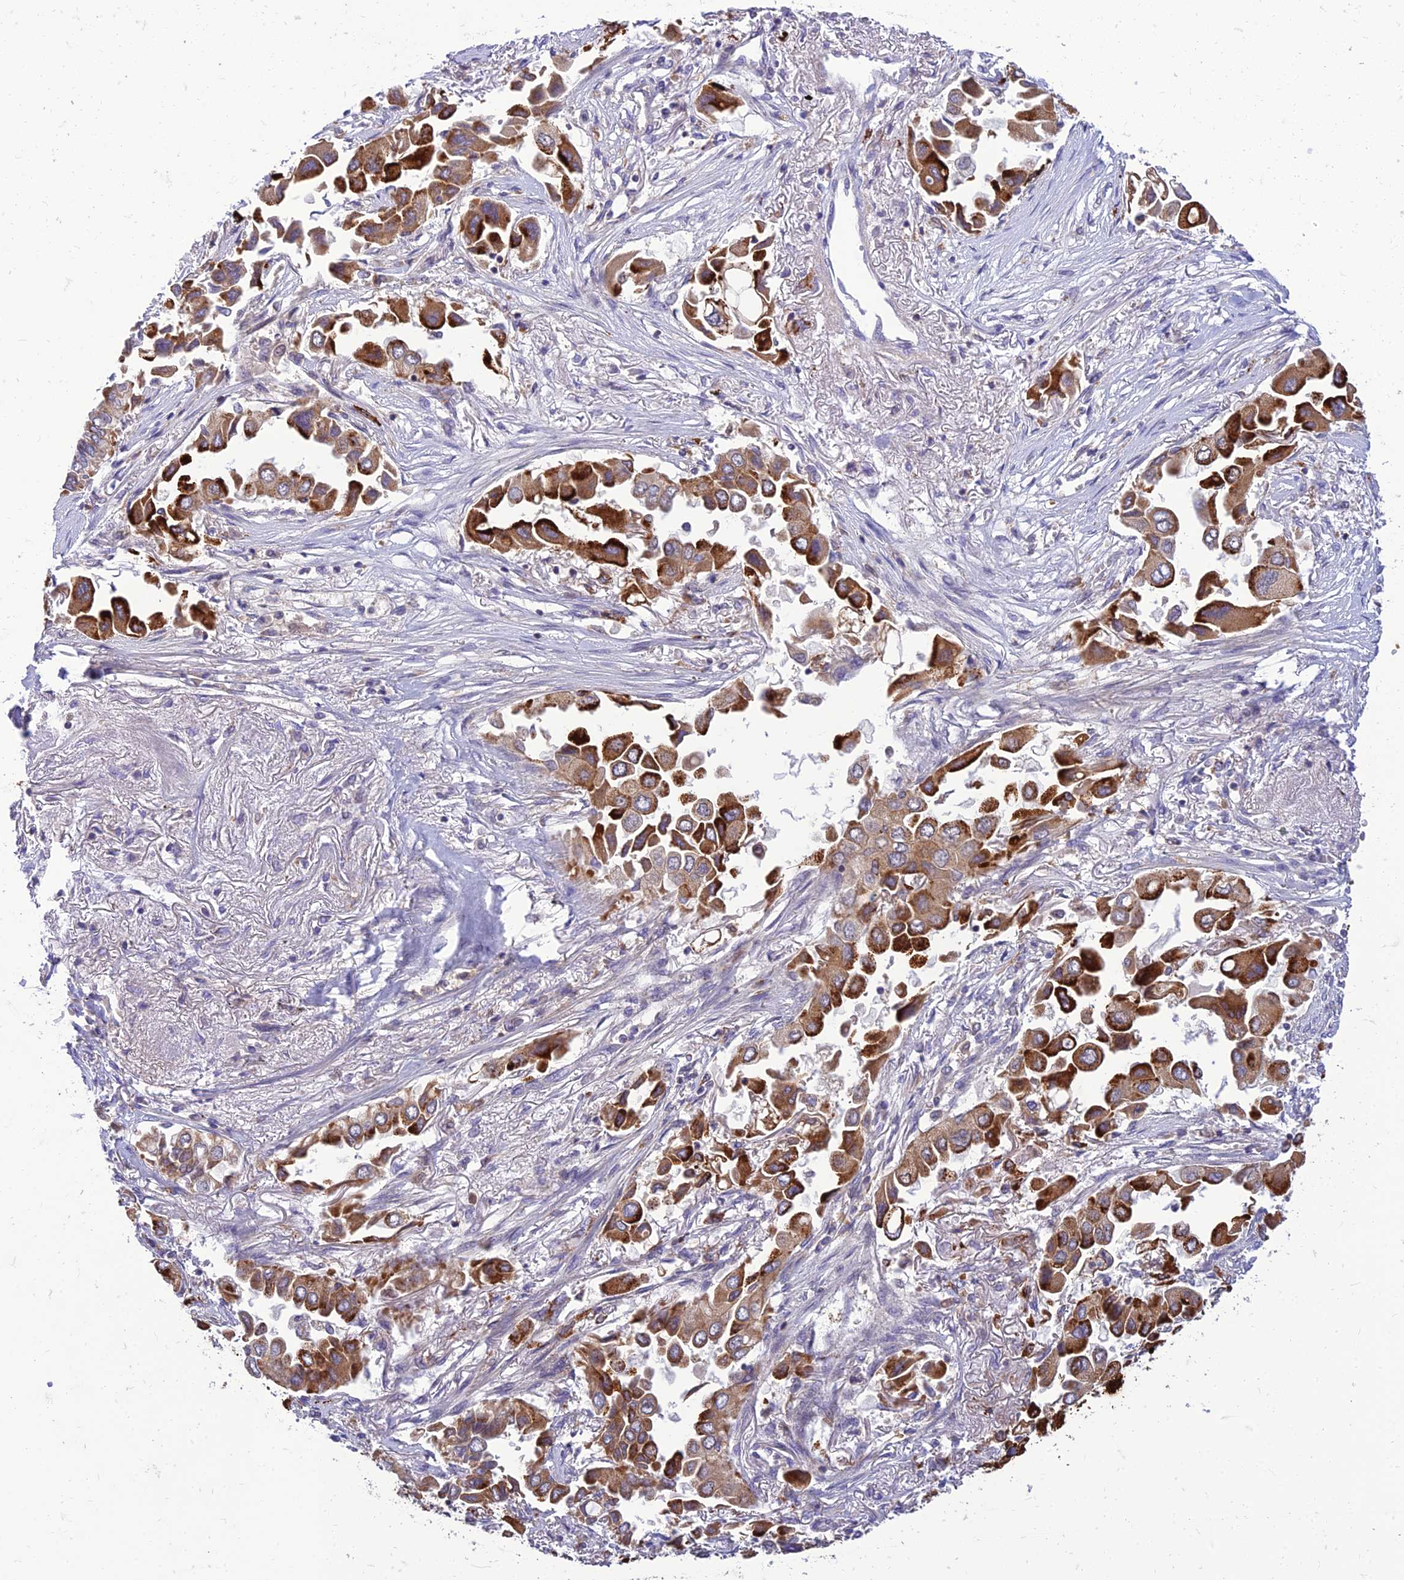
{"staining": {"intensity": "strong", "quantity": ">75%", "location": "cytoplasmic/membranous"}, "tissue": "lung cancer", "cell_type": "Tumor cells", "image_type": "cancer", "snomed": [{"axis": "morphology", "description": "Adenocarcinoma, NOS"}, {"axis": "topography", "description": "Lung"}], "caption": "Immunohistochemistry (IHC) photomicrograph of human lung cancer stained for a protein (brown), which demonstrates high levels of strong cytoplasmic/membranous staining in about >75% of tumor cells.", "gene": "IRAK3", "patient": {"sex": "female", "age": 76}}